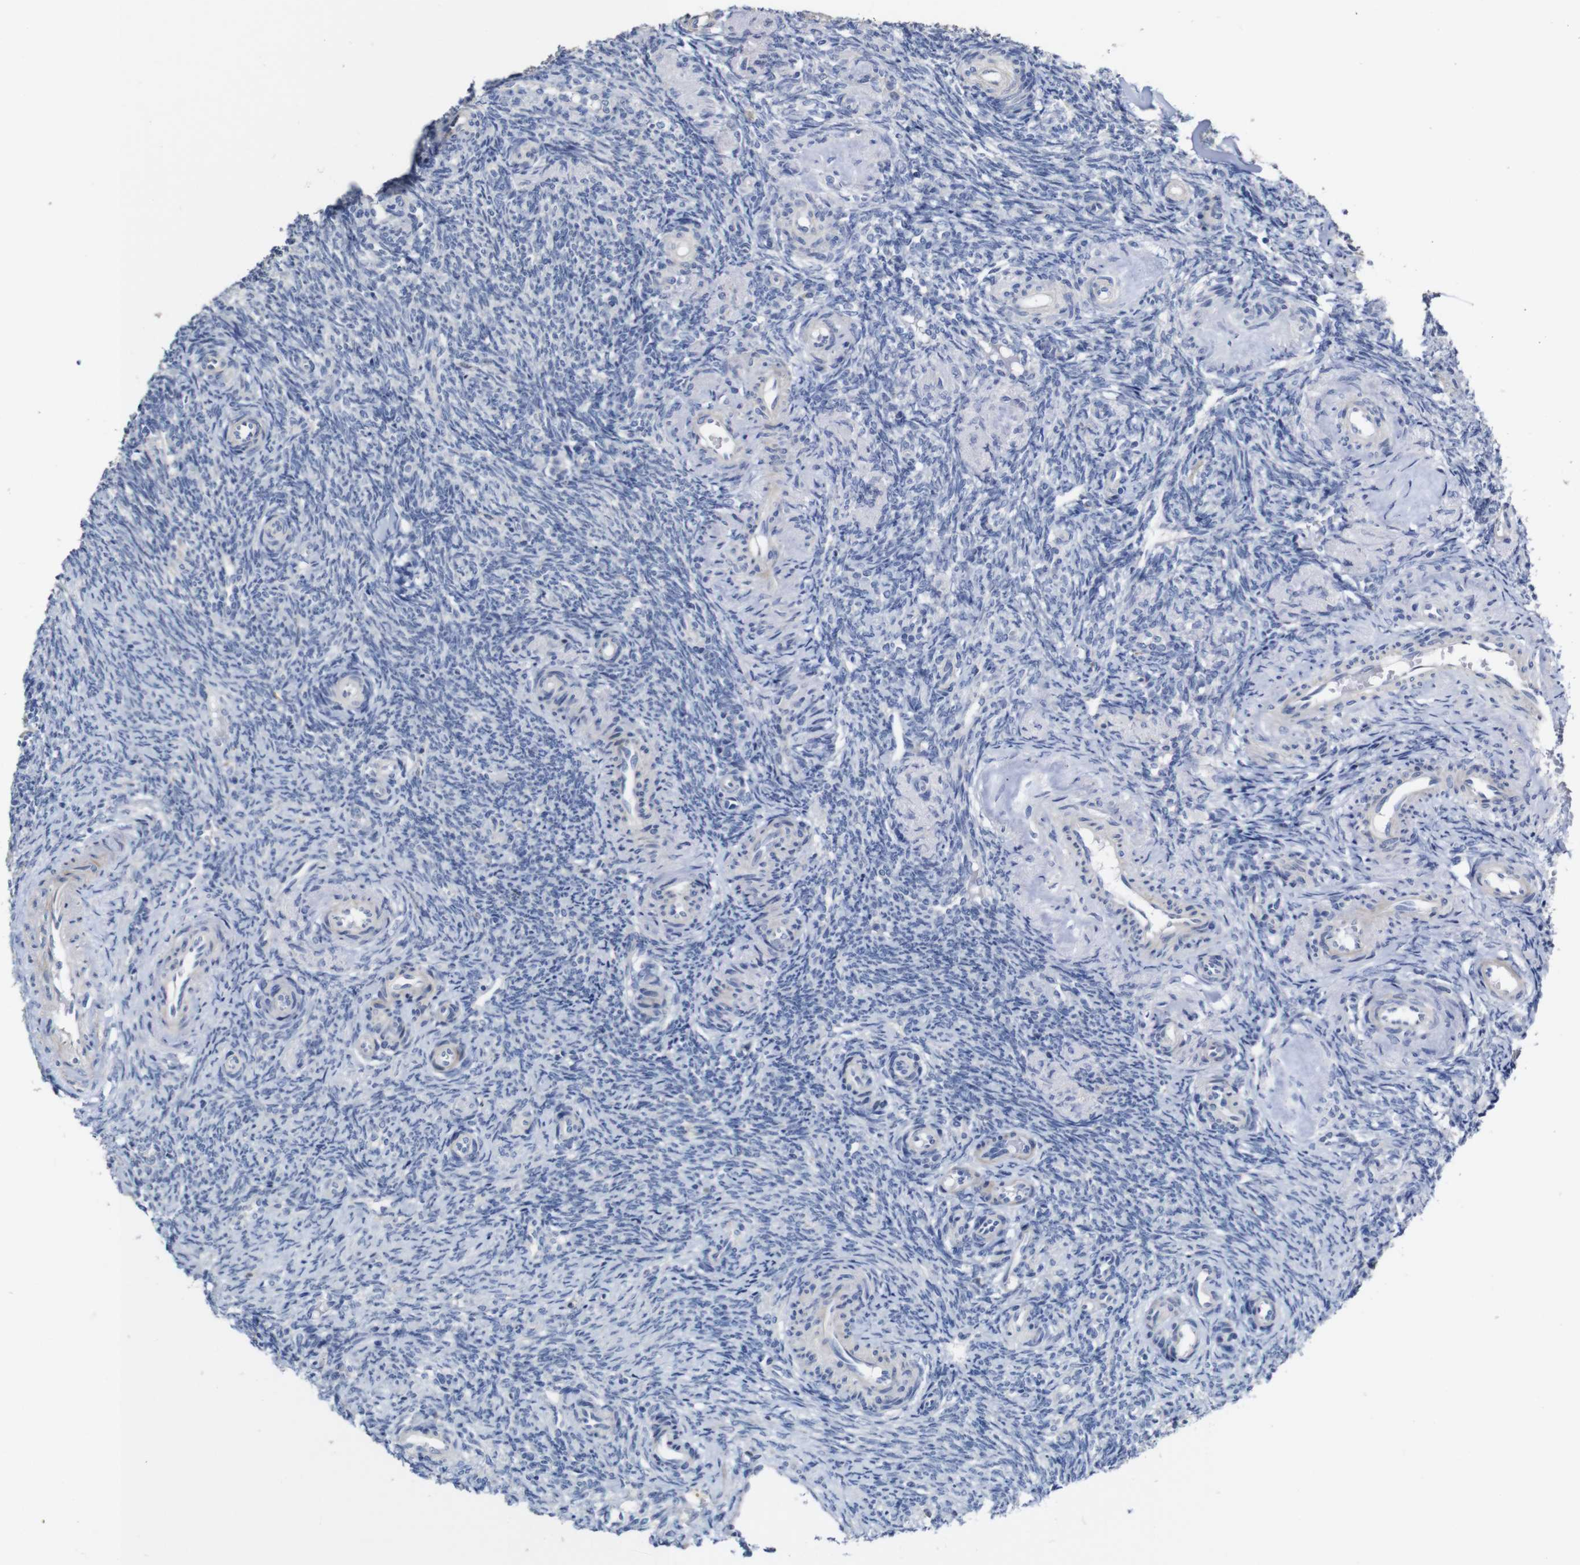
{"staining": {"intensity": "negative", "quantity": "none", "location": "none"}, "tissue": "ovary", "cell_type": "Follicle cells", "image_type": "normal", "snomed": [{"axis": "morphology", "description": "Normal tissue, NOS"}, {"axis": "topography", "description": "Ovary"}], "caption": "This is a image of IHC staining of normal ovary, which shows no staining in follicle cells.", "gene": "TCEAL9", "patient": {"sex": "female", "age": 41}}